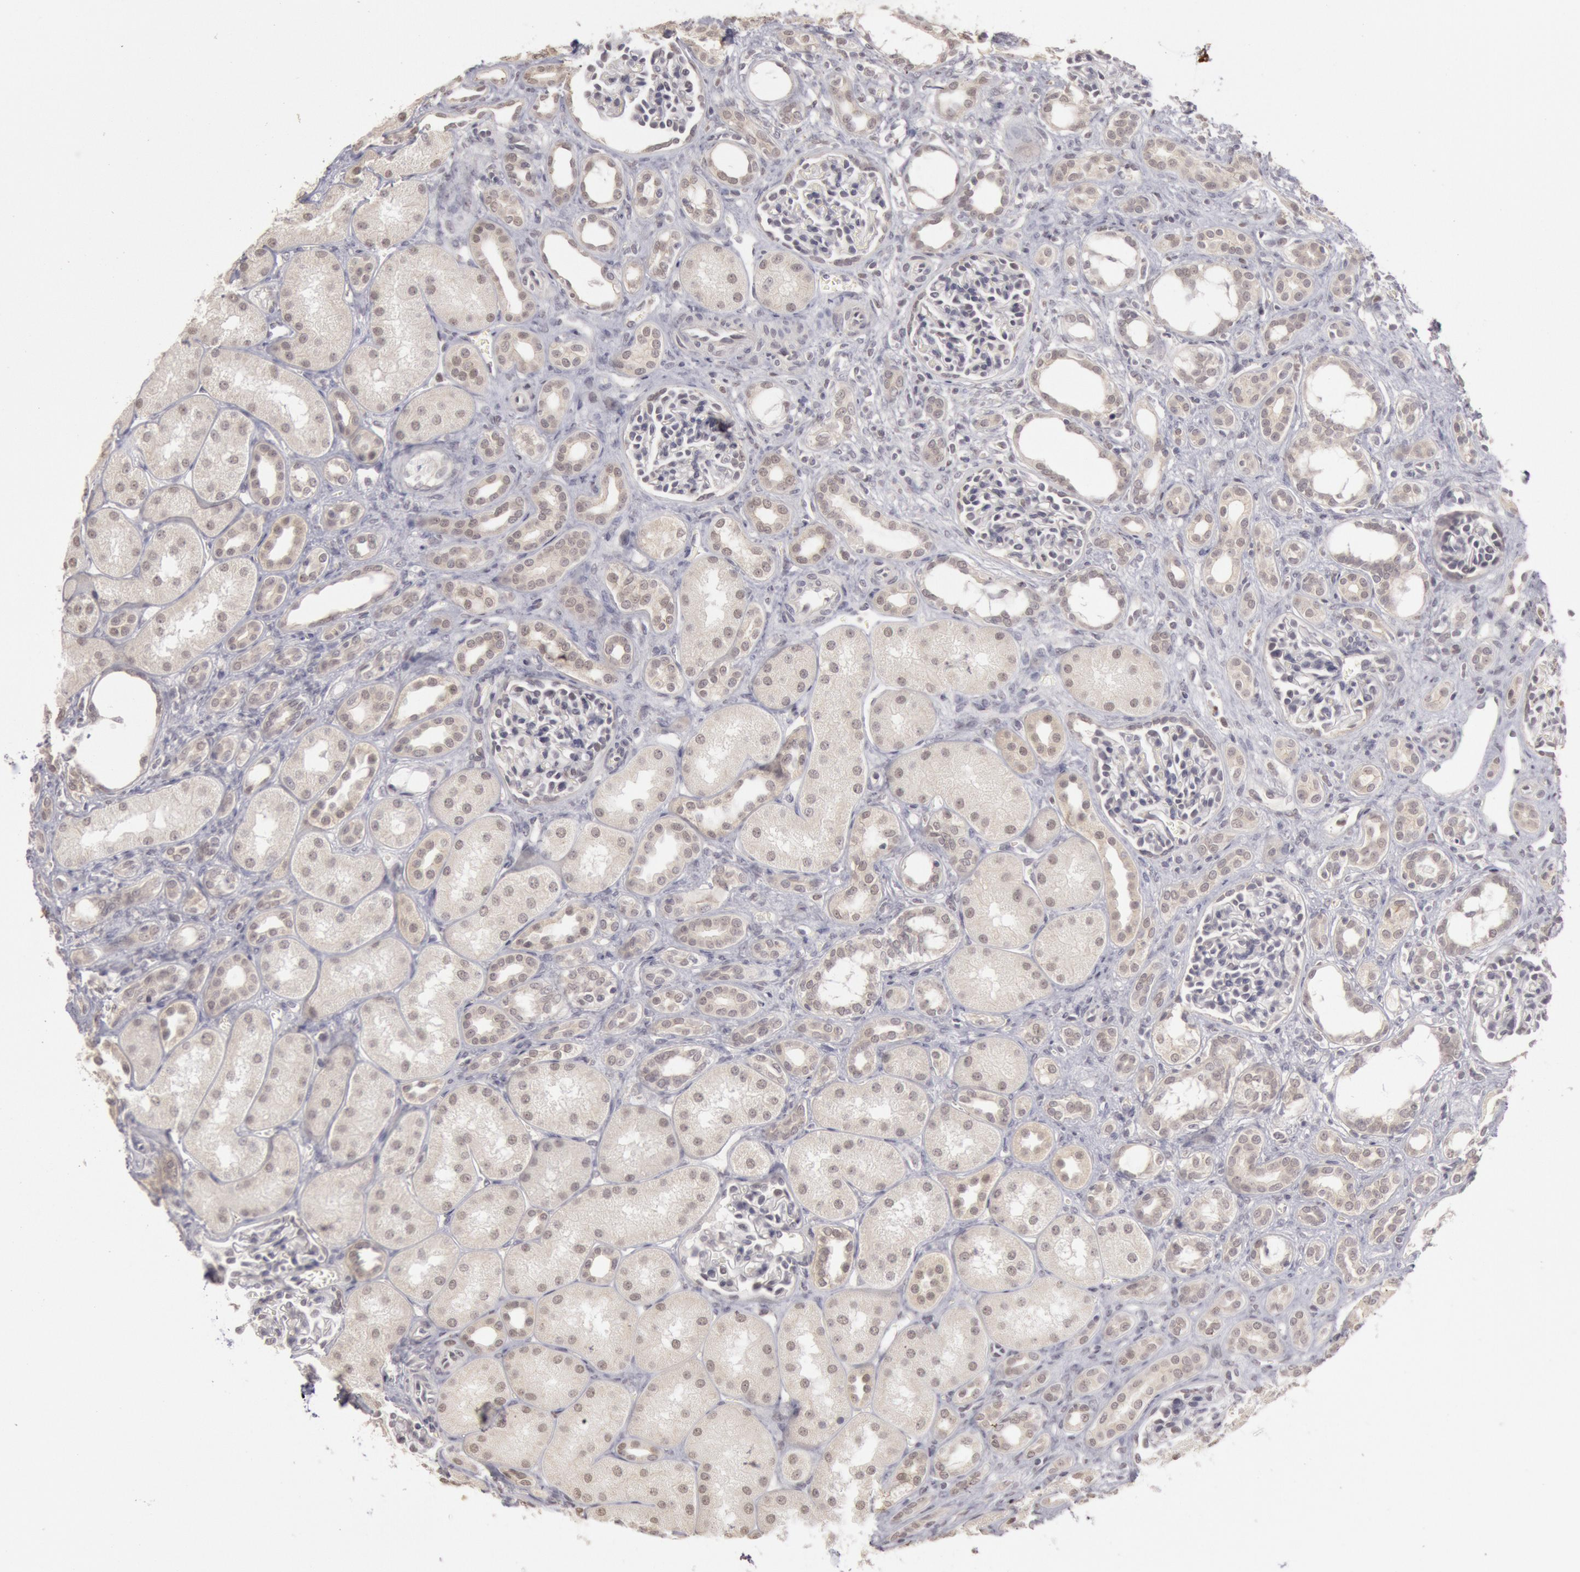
{"staining": {"intensity": "negative", "quantity": "none", "location": "none"}, "tissue": "kidney", "cell_type": "Cells in glomeruli", "image_type": "normal", "snomed": [{"axis": "morphology", "description": "Normal tissue, NOS"}, {"axis": "topography", "description": "Kidney"}], "caption": "Immunohistochemistry (IHC) micrograph of unremarkable human kidney stained for a protein (brown), which displays no positivity in cells in glomeruli. (Stains: DAB immunohistochemistry with hematoxylin counter stain, Microscopy: brightfield microscopy at high magnification).", "gene": "RIMBP3B", "patient": {"sex": "male", "age": 7}}